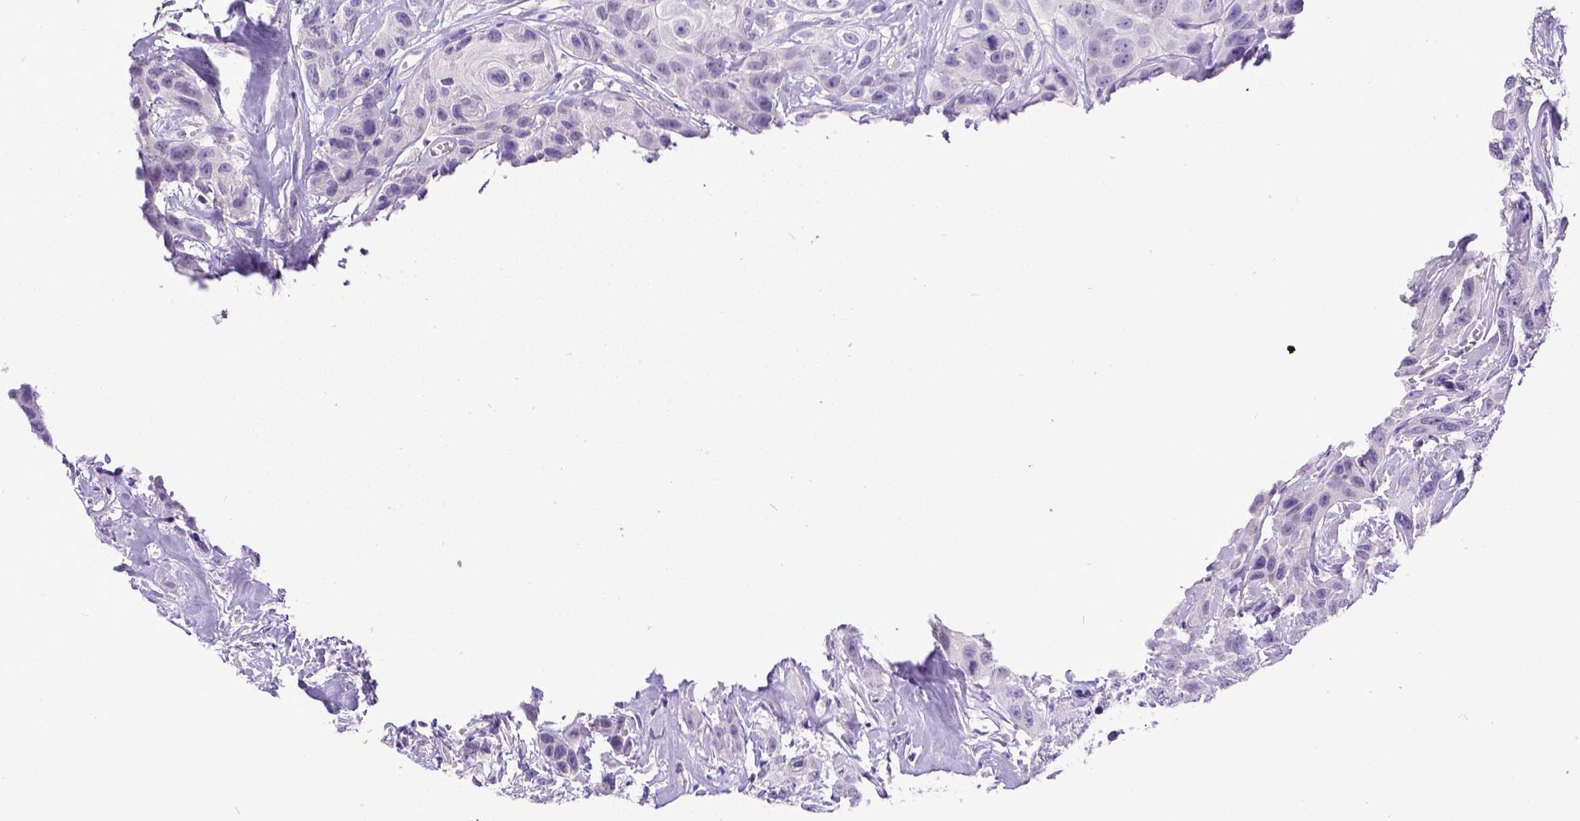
{"staining": {"intensity": "negative", "quantity": "none", "location": "none"}, "tissue": "head and neck cancer", "cell_type": "Tumor cells", "image_type": "cancer", "snomed": [{"axis": "morphology", "description": "Squamous cell carcinoma, NOS"}, {"axis": "topography", "description": "Head-Neck"}], "caption": "Head and neck cancer (squamous cell carcinoma) was stained to show a protein in brown. There is no significant positivity in tumor cells. (DAB (3,3'-diaminobenzidine) immunohistochemistry (IHC) with hematoxylin counter stain).", "gene": "ESR1", "patient": {"sex": "male", "age": 57}}